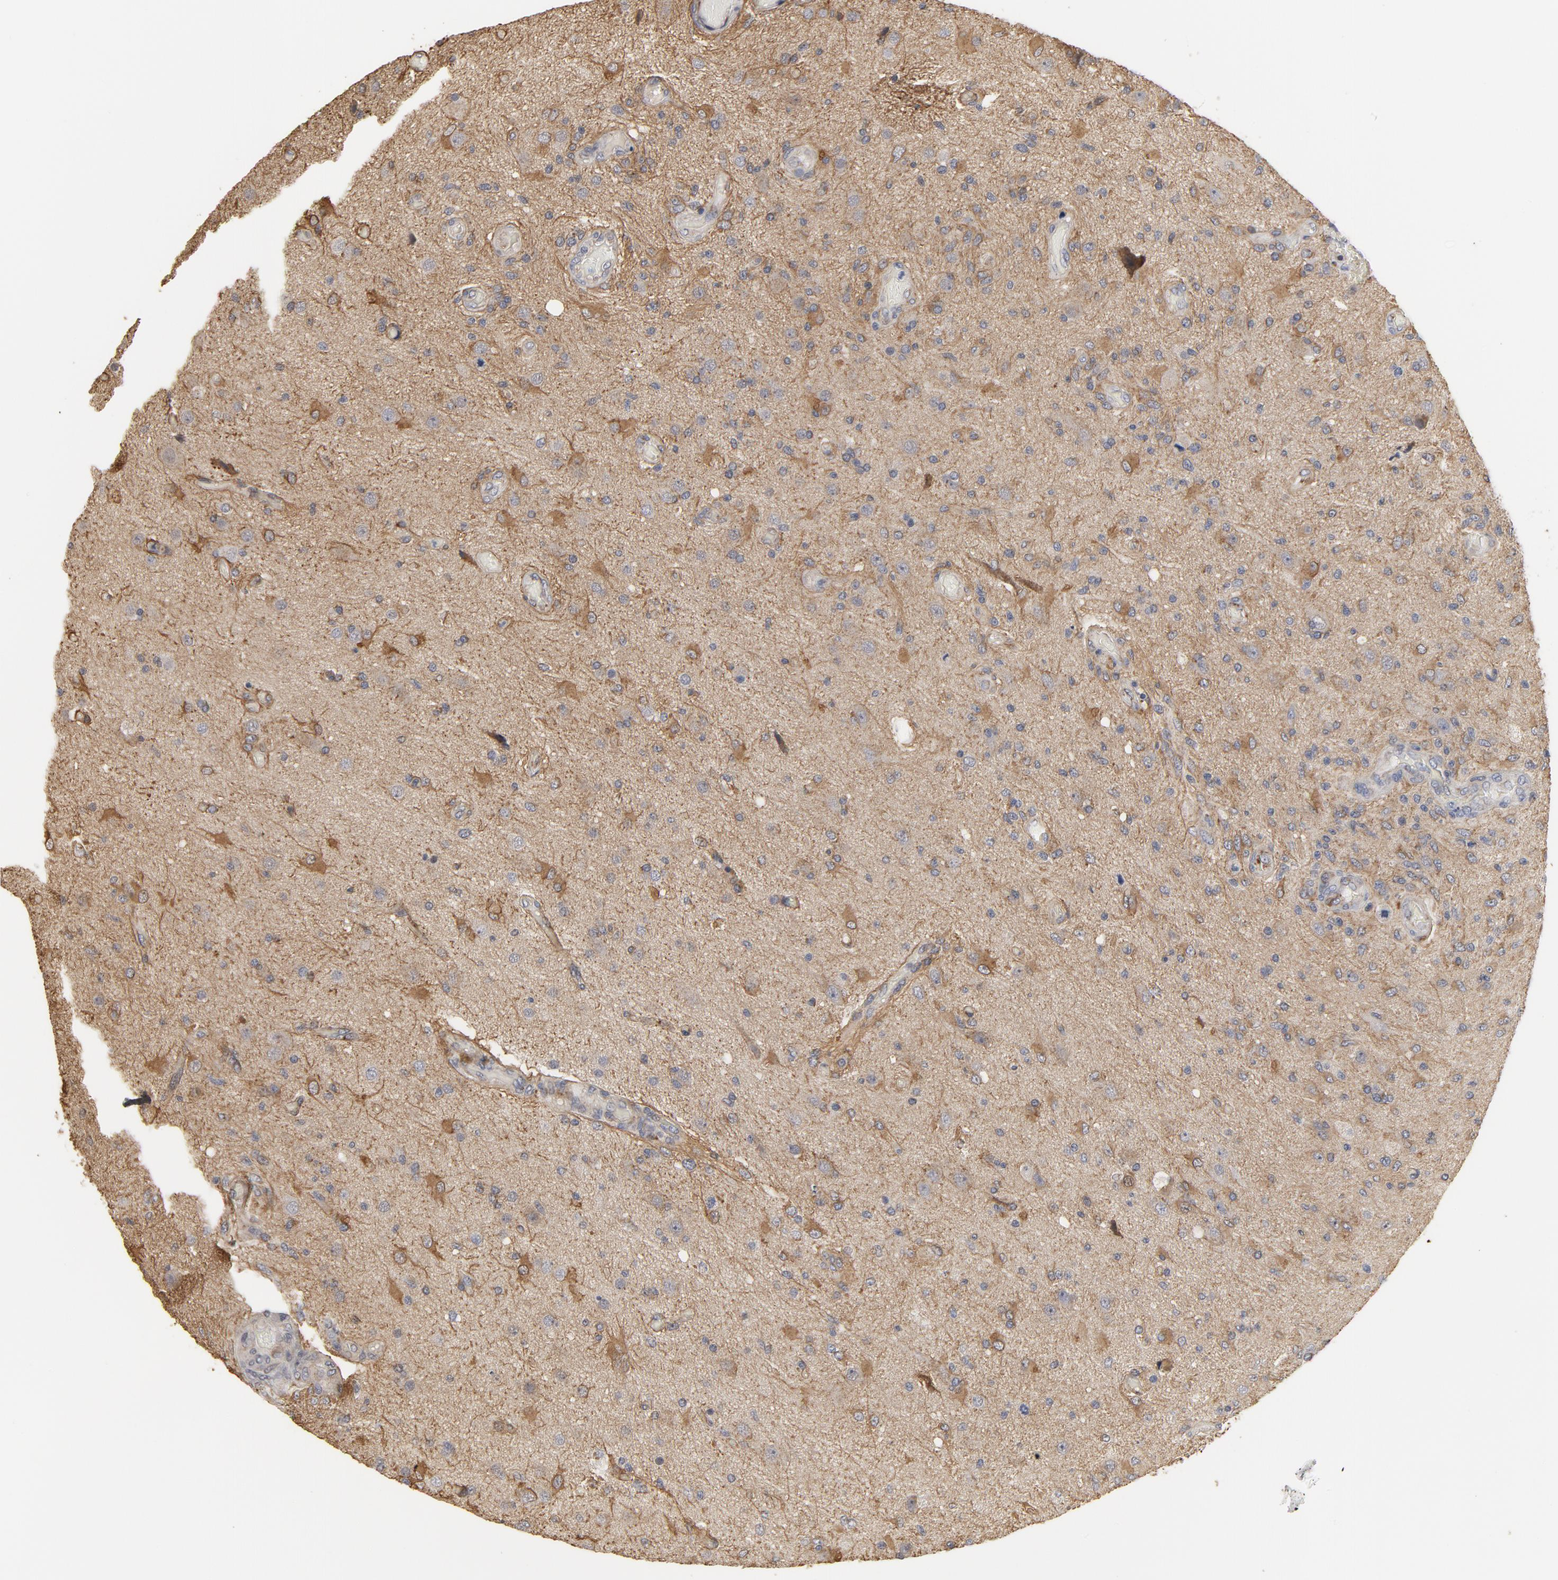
{"staining": {"intensity": "moderate", "quantity": "<25%", "location": "cytoplasmic/membranous"}, "tissue": "glioma", "cell_type": "Tumor cells", "image_type": "cancer", "snomed": [{"axis": "morphology", "description": "Normal tissue, NOS"}, {"axis": "morphology", "description": "Glioma, malignant, High grade"}, {"axis": "topography", "description": "Cerebral cortex"}], "caption": "There is low levels of moderate cytoplasmic/membranous expression in tumor cells of glioma, as demonstrated by immunohistochemical staining (brown color).", "gene": "PPP1R1B", "patient": {"sex": "male", "age": 77}}